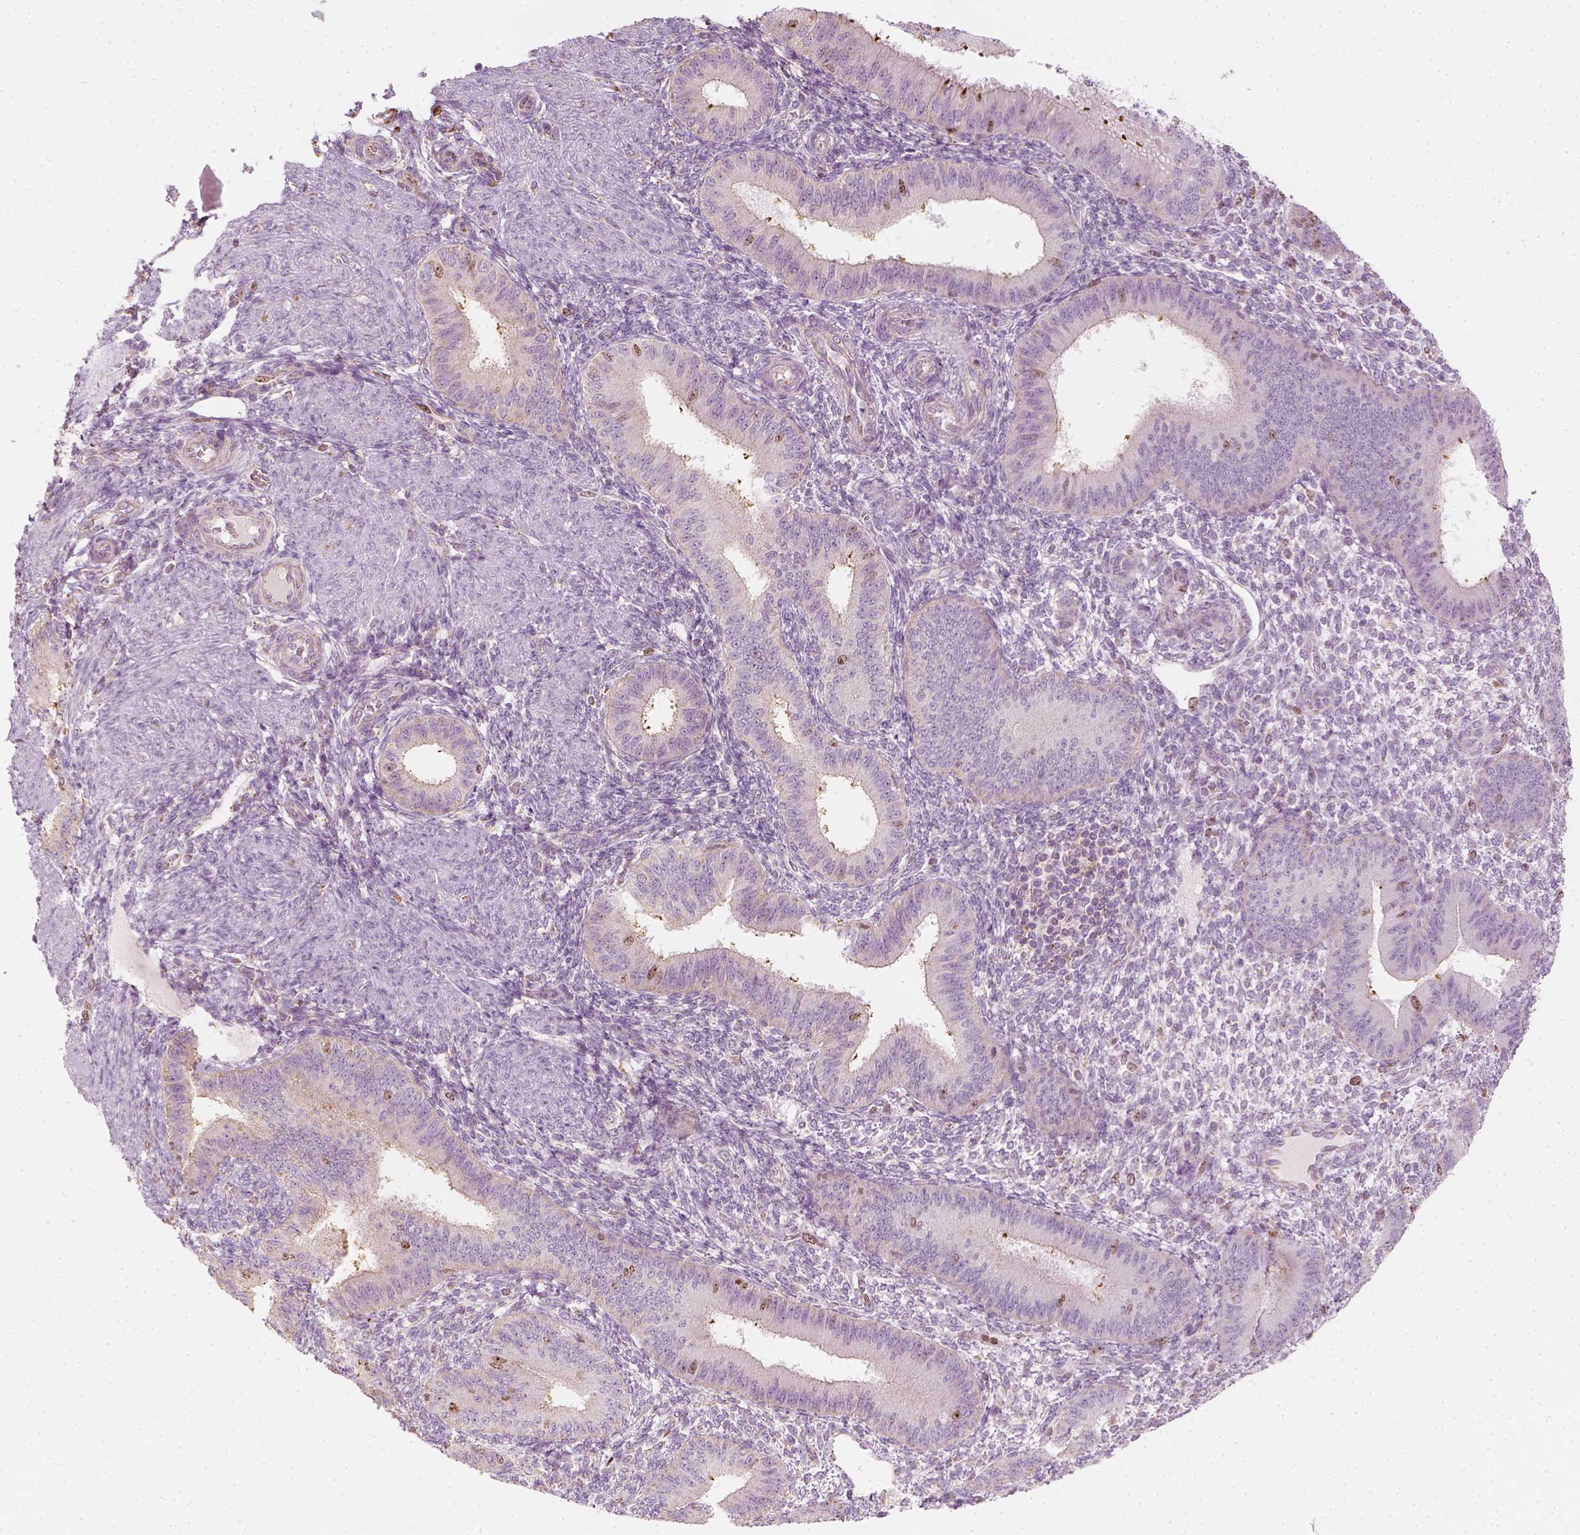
{"staining": {"intensity": "negative", "quantity": "none", "location": "none"}, "tissue": "endometrium", "cell_type": "Cells in endometrial stroma", "image_type": "normal", "snomed": [{"axis": "morphology", "description": "Normal tissue, NOS"}, {"axis": "topography", "description": "Endometrium"}], "caption": "Protein analysis of normal endometrium reveals no significant expression in cells in endometrial stroma. (DAB (3,3'-diaminobenzidine) immunohistochemistry (IHC) with hematoxylin counter stain).", "gene": "LCA5", "patient": {"sex": "female", "age": 39}}